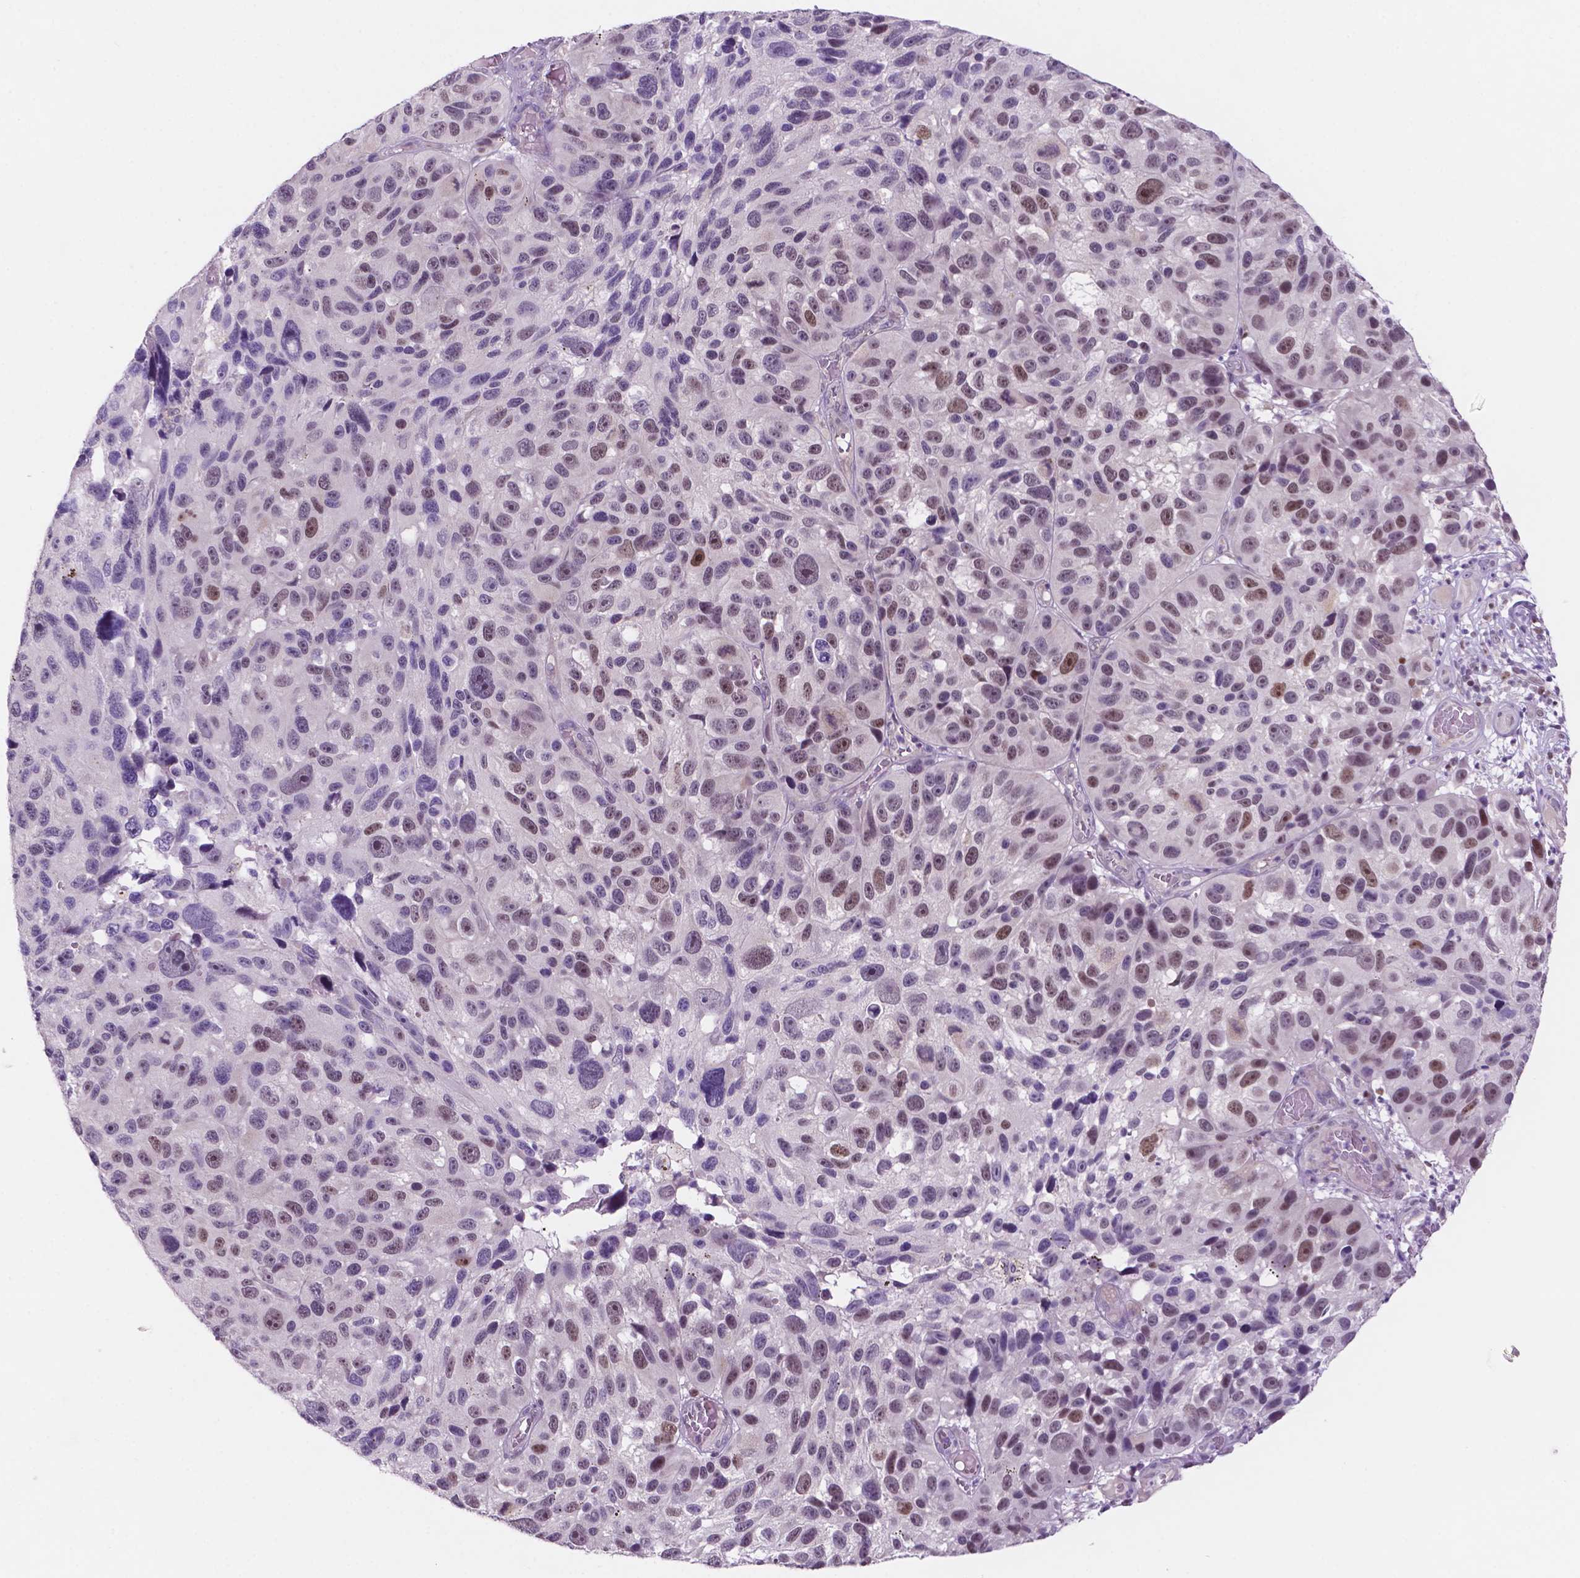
{"staining": {"intensity": "weak", "quantity": "<25%", "location": "nuclear"}, "tissue": "melanoma", "cell_type": "Tumor cells", "image_type": "cancer", "snomed": [{"axis": "morphology", "description": "Malignant melanoma, NOS"}, {"axis": "topography", "description": "Skin"}], "caption": "Immunohistochemical staining of malignant melanoma demonstrates no significant expression in tumor cells.", "gene": "FAM50B", "patient": {"sex": "male", "age": 53}}